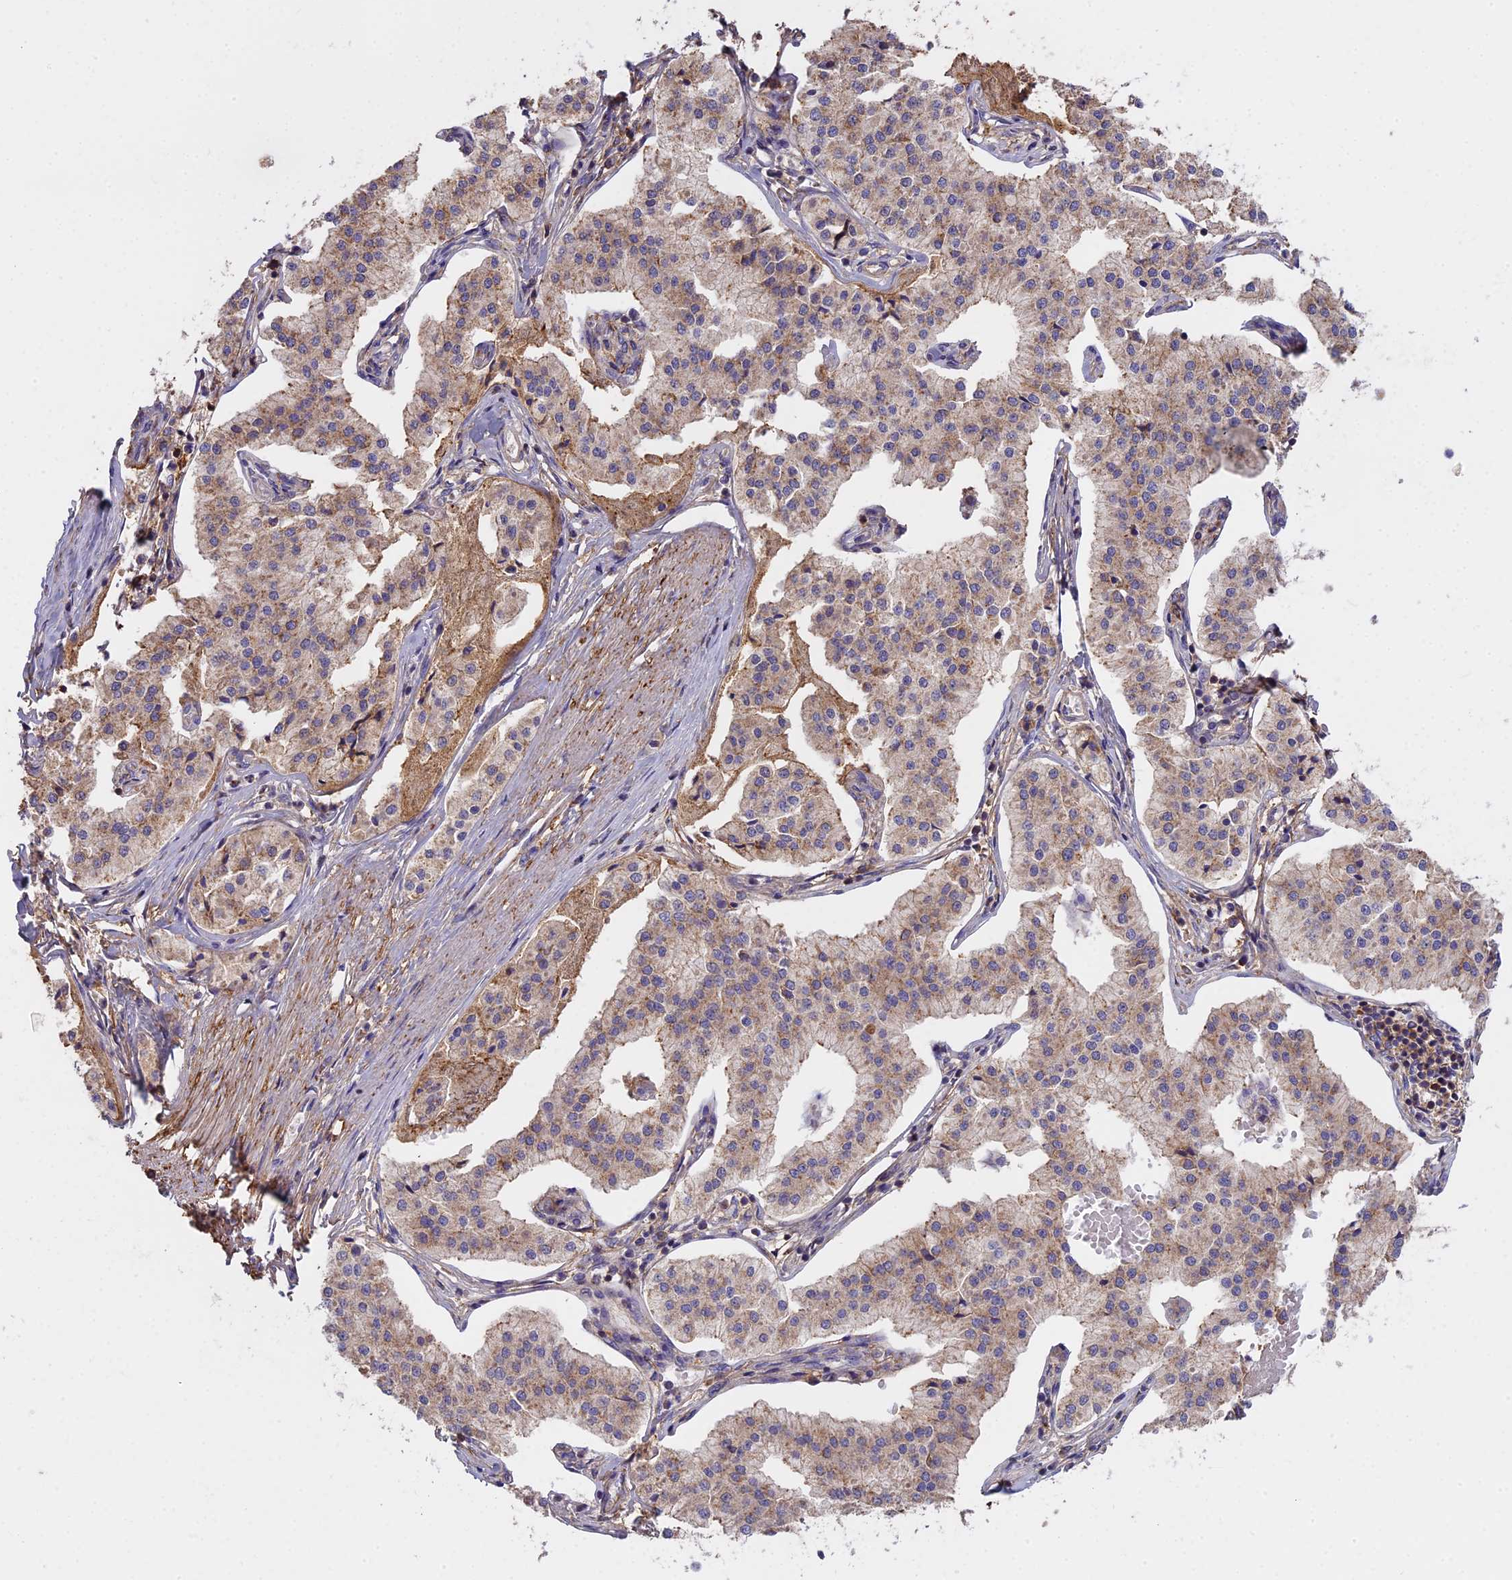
{"staining": {"intensity": "weak", "quantity": "25%-75%", "location": "cytoplasmic/membranous"}, "tissue": "pancreatic cancer", "cell_type": "Tumor cells", "image_type": "cancer", "snomed": [{"axis": "morphology", "description": "Adenocarcinoma, NOS"}, {"axis": "topography", "description": "Pancreas"}], "caption": "Pancreatic cancer stained with a brown dye displays weak cytoplasmic/membranous positive positivity in about 25%-75% of tumor cells.", "gene": "CFAP119", "patient": {"sex": "female", "age": 50}}